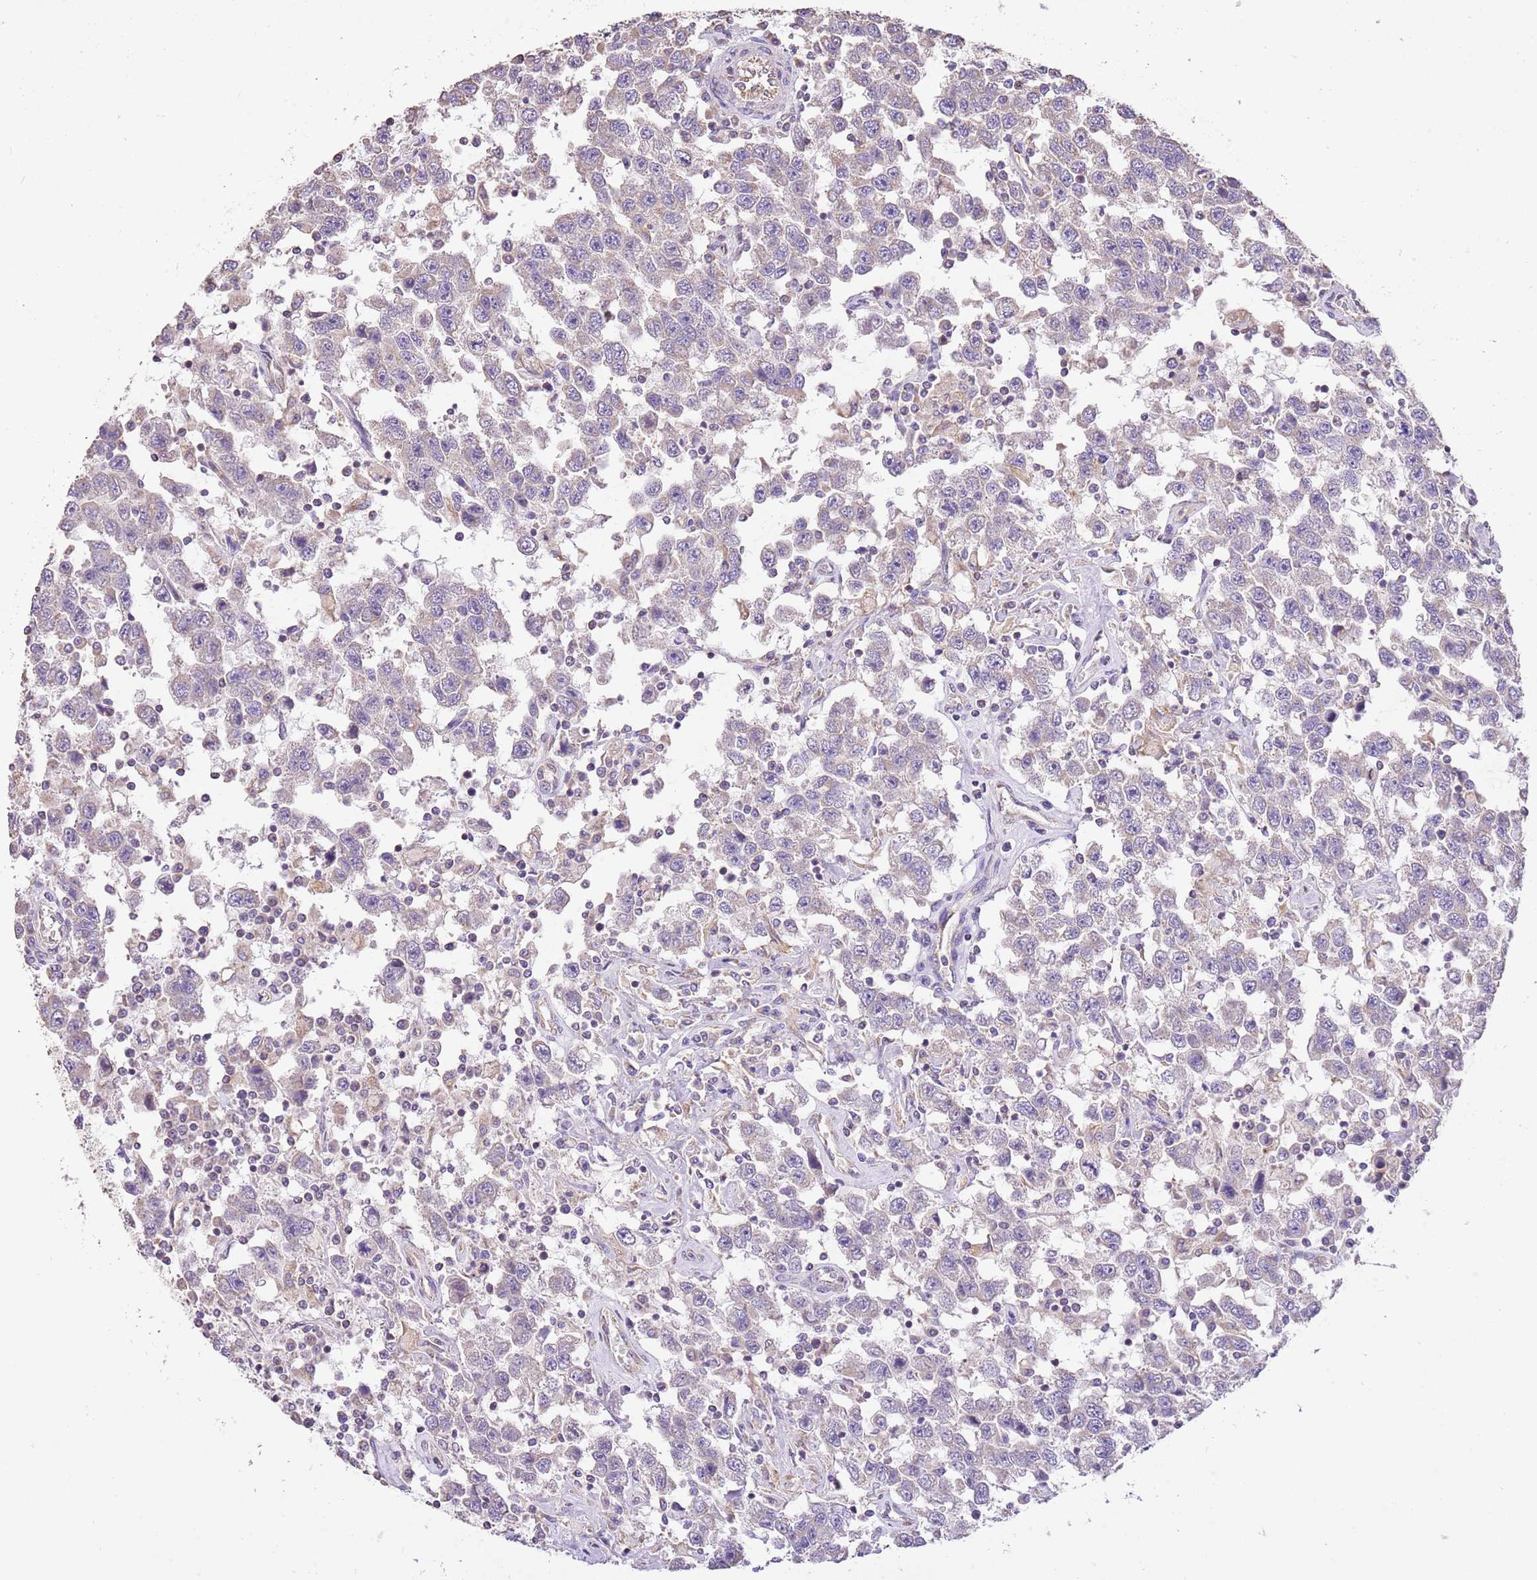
{"staining": {"intensity": "negative", "quantity": "none", "location": "none"}, "tissue": "testis cancer", "cell_type": "Tumor cells", "image_type": "cancer", "snomed": [{"axis": "morphology", "description": "Seminoma, NOS"}, {"axis": "topography", "description": "Testis"}], "caption": "A histopathology image of human testis seminoma is negative for staining in tumor cells.", "gene": "DOCK9", "patient": {"sex": "male", "age": 41}}